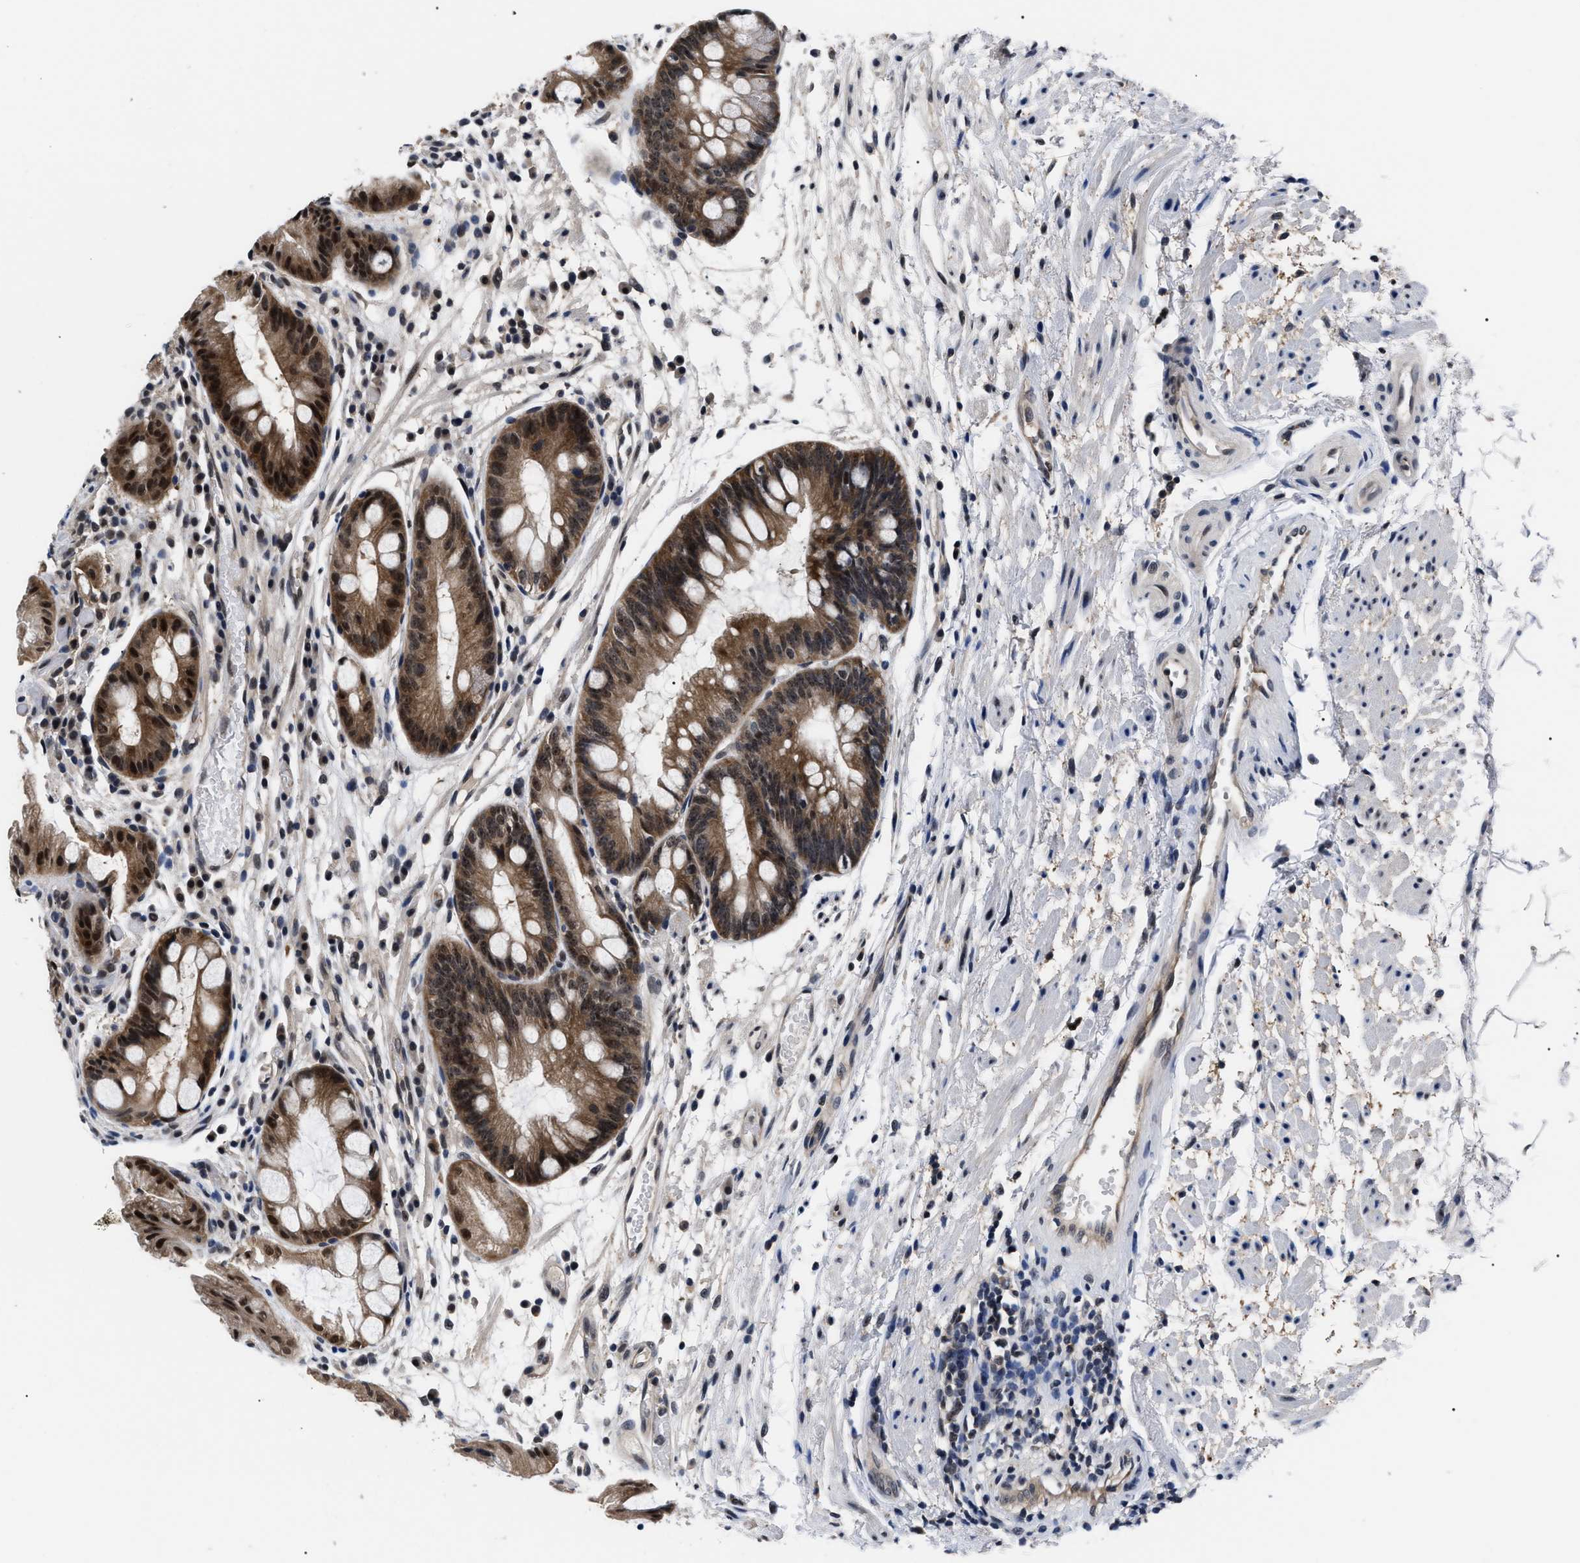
{"staining": {"intensity": "strong", "quantity": ">75%", "location": "cytoplasmic/membranous,nuclear"}, "tissue": "stomach", "cell_type": "Glandular cells", "image_type": "normal", "snomed": [{"axis": "morphology", "description": "Normal tissue, NOS"}, {"axis": "topography", "description": "Stomach, upper"}], "caption": "Stomach stained with immunohistochemistry reveals strong cytoplasmic/membranous,nuclear positivity in about >75% of glandular cells.", "gene": "CSNK2A1", "patient": {"sex": "male", "age": 72}}